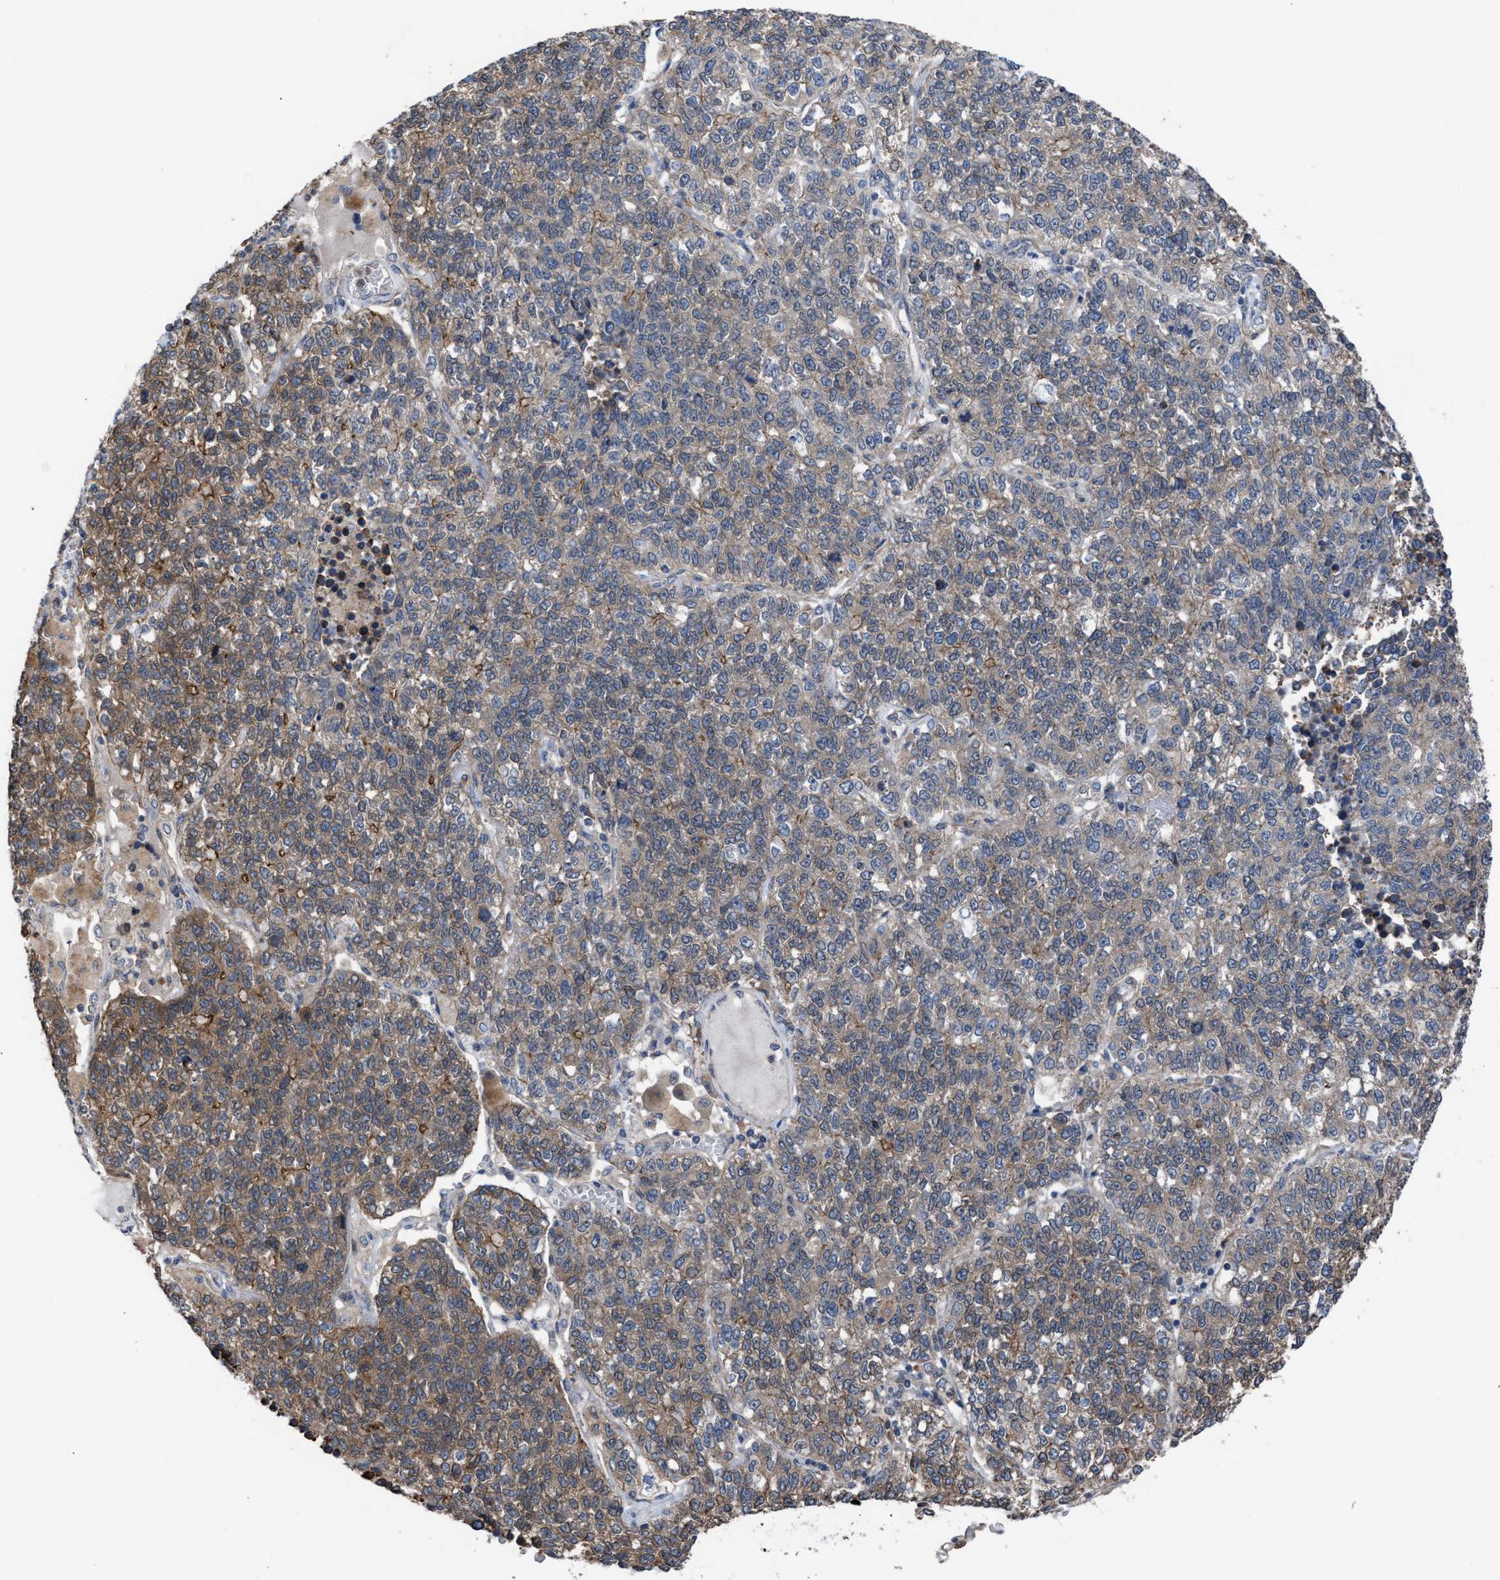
{"staining": {"intensity": "weak", "quantity": "25%-75%", "location": "cytoplasmic/membranous"}, "tissue": "lung cancer", "cell_type": "Tumor cells", "image_type": "cancer", "snomed": [{"axis": "morphology", "description": "Adenocarcinoma, NOS"}, {"axis": "topography", "description": "Lung"}], "caption": "Lung cancer (adenocarcinoma) was stained to show a protein in brown. There is low levels of weak cytoplasmic/membranous positivity in about 25%-75% of tumor cells.", "gene": "TP53BP2", "patient": {"sex": "male", "age": 49}}